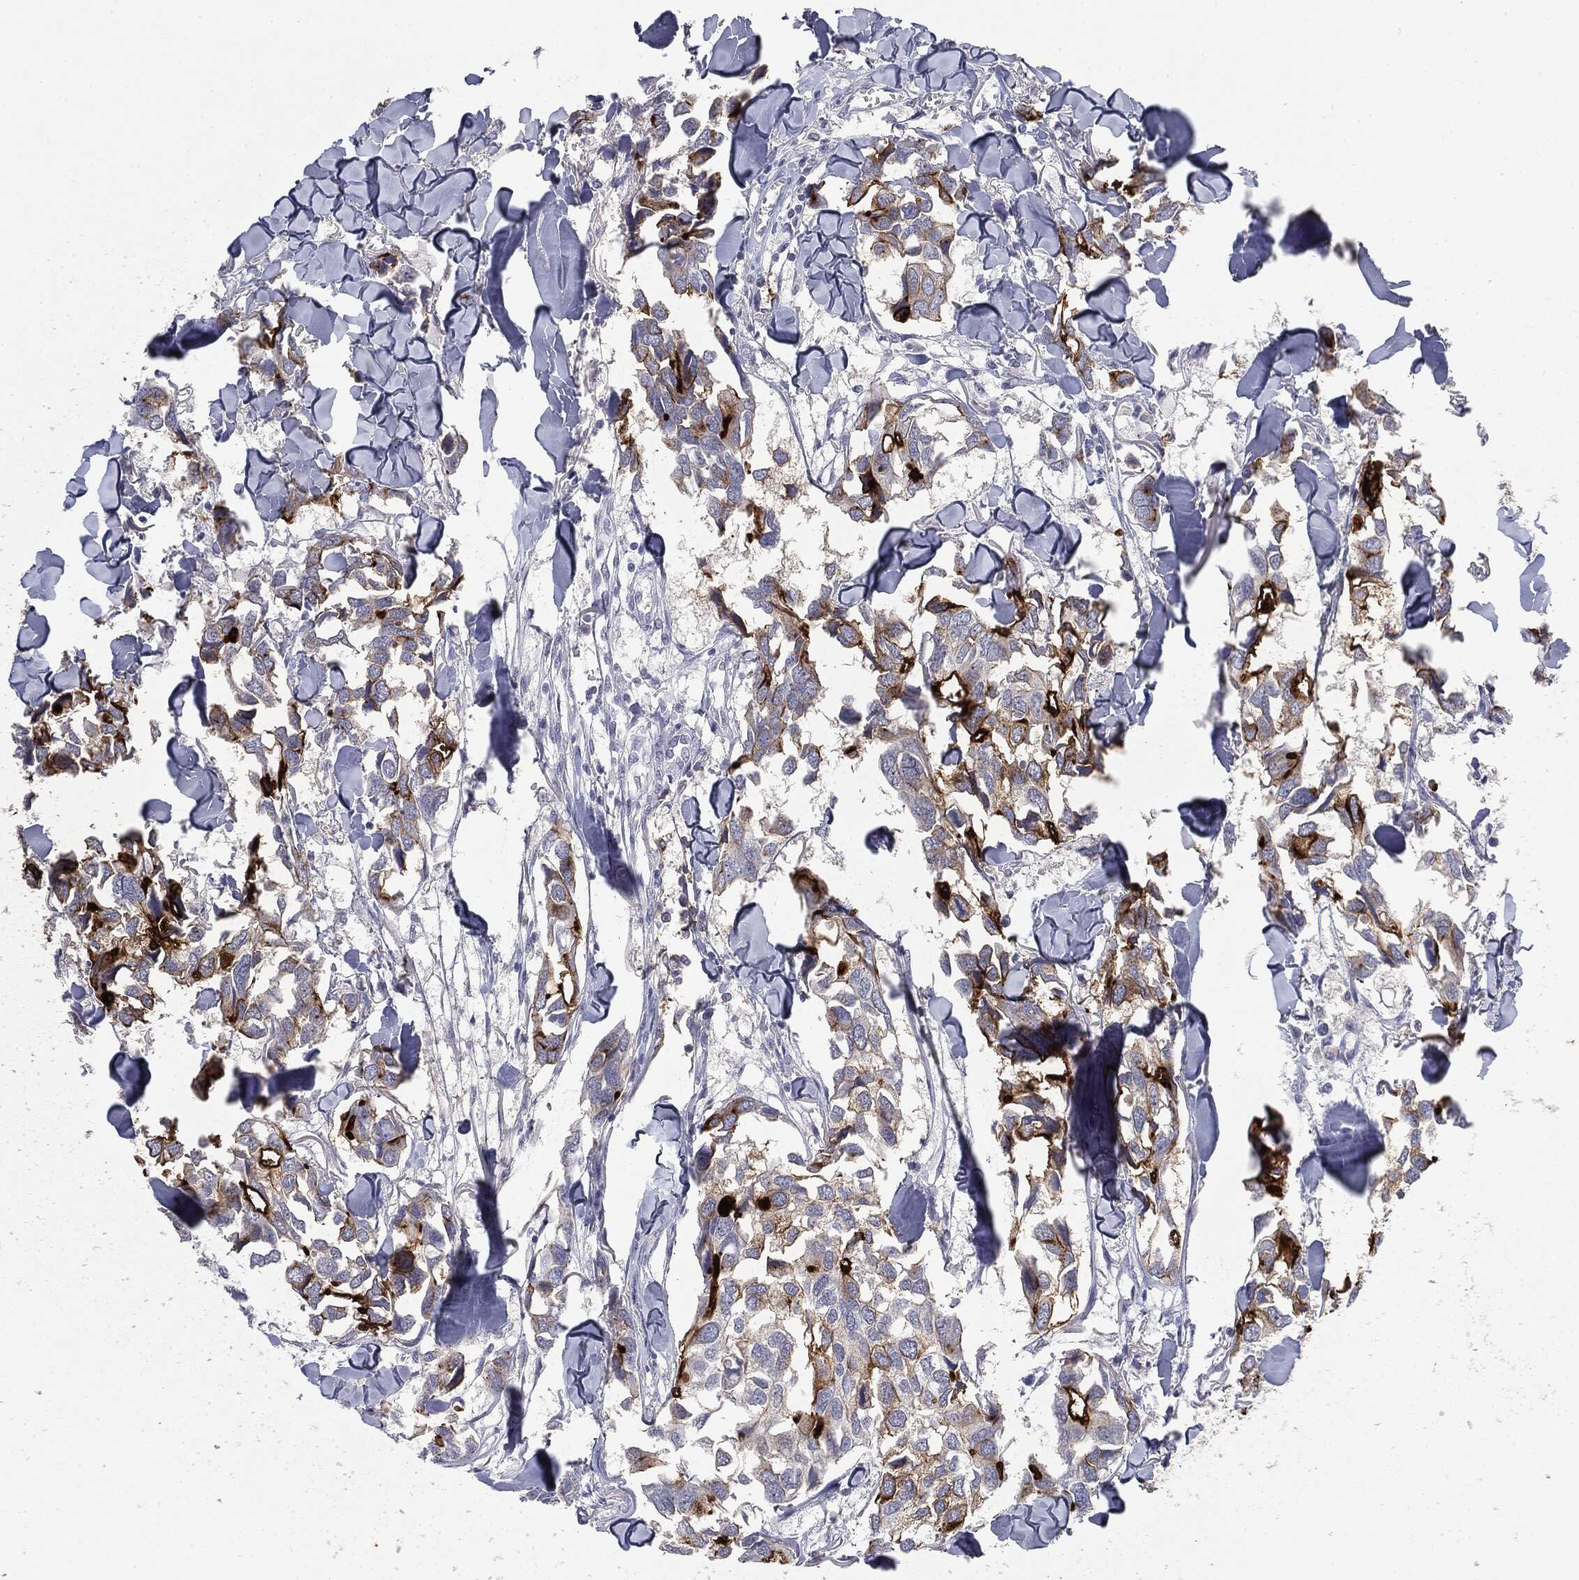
{"staining": {"intensity": "strong", "quantity": "25%-75%", "location": "cytoplasmic/membranous"}, "tissue": "breast cancer", "cell_type": "Tumor cells", "image_type": "cancer", "snomed": [{"axis": "morphology", "description": "Duct carcinoma"}, {"axis": "topography", "description": "Breast"}], "caption": "Brown immunohistochemical staining in breast intraductal carcinoma displays strong cytoplasmic/membranous expression in approximately 25%-75% of tumor cells.", "gene": "MUC1", "patient": {"sex": "female", "age": 83}}